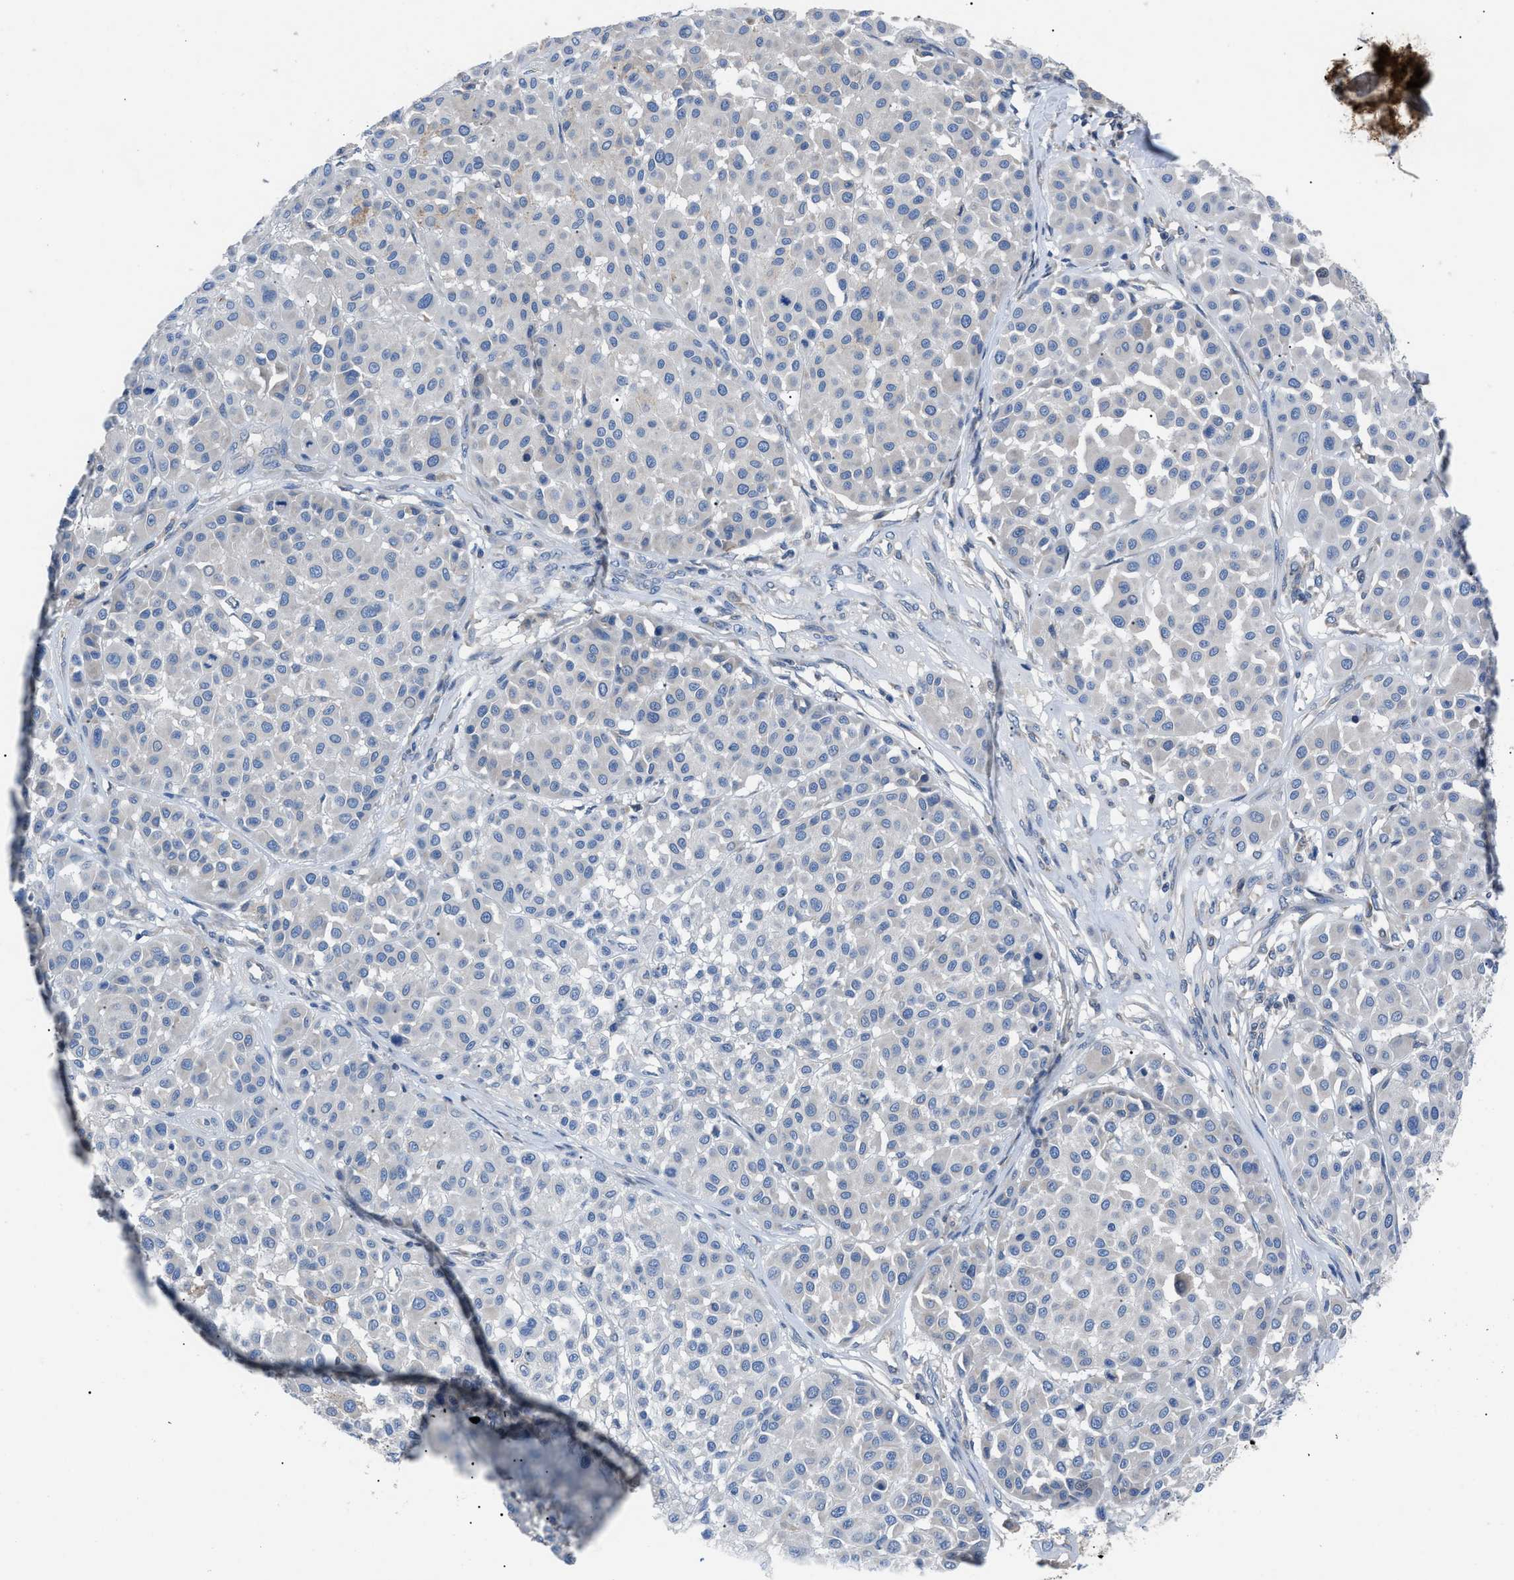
{"staining": {"intensity": "negative", "quantity": "none", "location": "none"}, "tissue": "melanoma", "cell_type": "Tumor cells", "image_type": "cancer", "snomed": [{"axis": "morphology", "description": "Malignant melanoma, Metastatic site"}, {"axis": "topography", "description": "Soft tissue"}], "caption": "Immunohistochemical staining of melanoma exhibits no significant expression in tumor cells.", "gene": "ZDHHC24", "patient": {"sex": "male", "age": 41}}